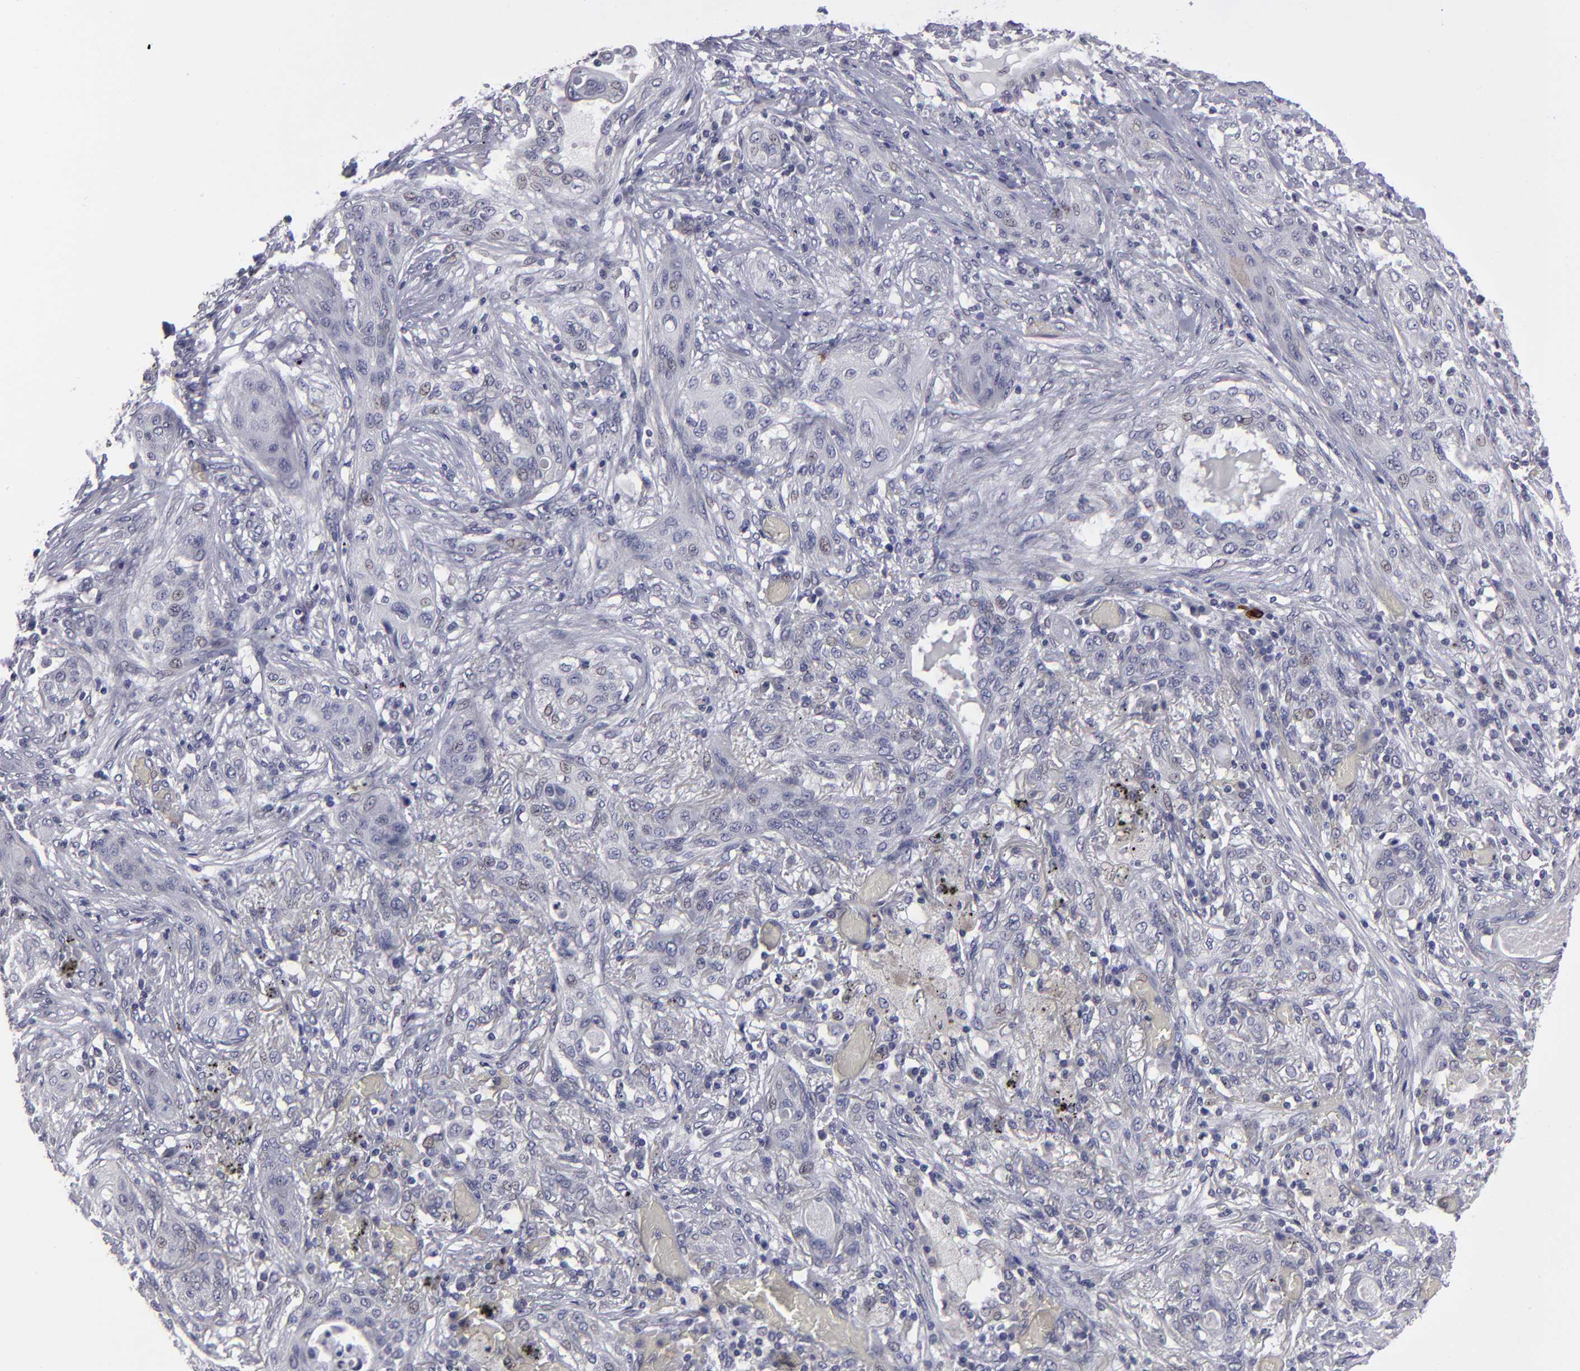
{"staining": {"intensity": "negative", "quantity": "none", "location": "none"}, "tissue": "lung cancer", "cell_type": "Tumor cells", "image_type": "cancer", "snomed": [{"axis": "morphology", "description": "Squamous cell carcinoma, NOS"}, {"axis": "topography", "description": "Lung"}], "caption": "A photomicrograph of squamous cell carcinoma (lung) stained for a protein exhibits no brown staining in tumor cells.", "gene": "ZNF175", "patient": {"sex": "female", "age": 47}}